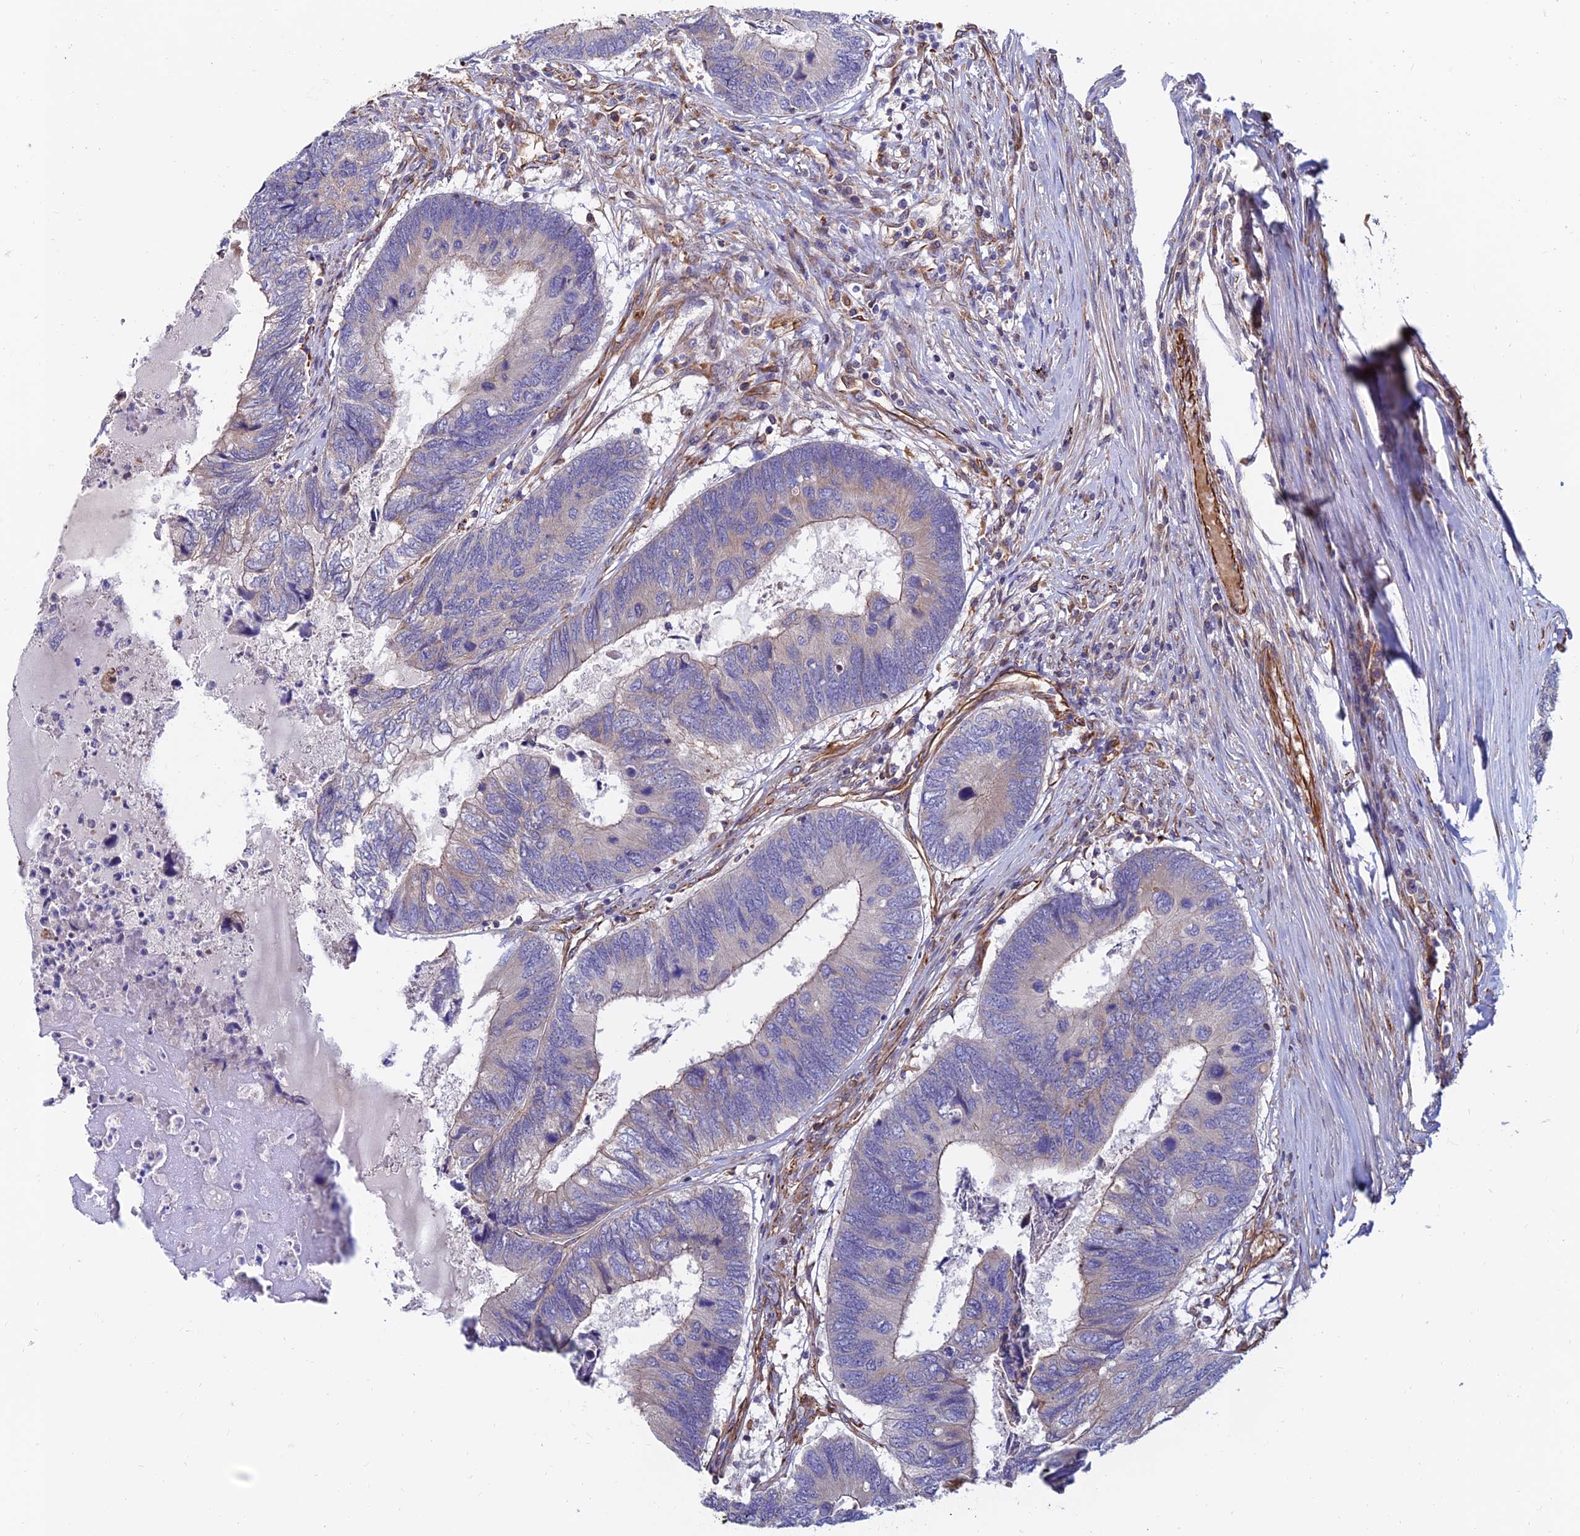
{"staining": {"intensity": "weak", "quantity": "<25%", "location": "cytoplasmic/membranous"}, "tissue": "colorectal cancer", "cell_type": "Tumor cells", "image_type": "cancer", "snomed": [{"axis": "morphology", "description": "Adenocarcinoma, NOS"}, {"axis": "topography", "description": "Colon"}], "caption": "The image reveals no significant staining in tumor cells of colorectal adenocarcinoma.", "gene": "CDK18", "patient": {"sex": "female", "age": 67}}